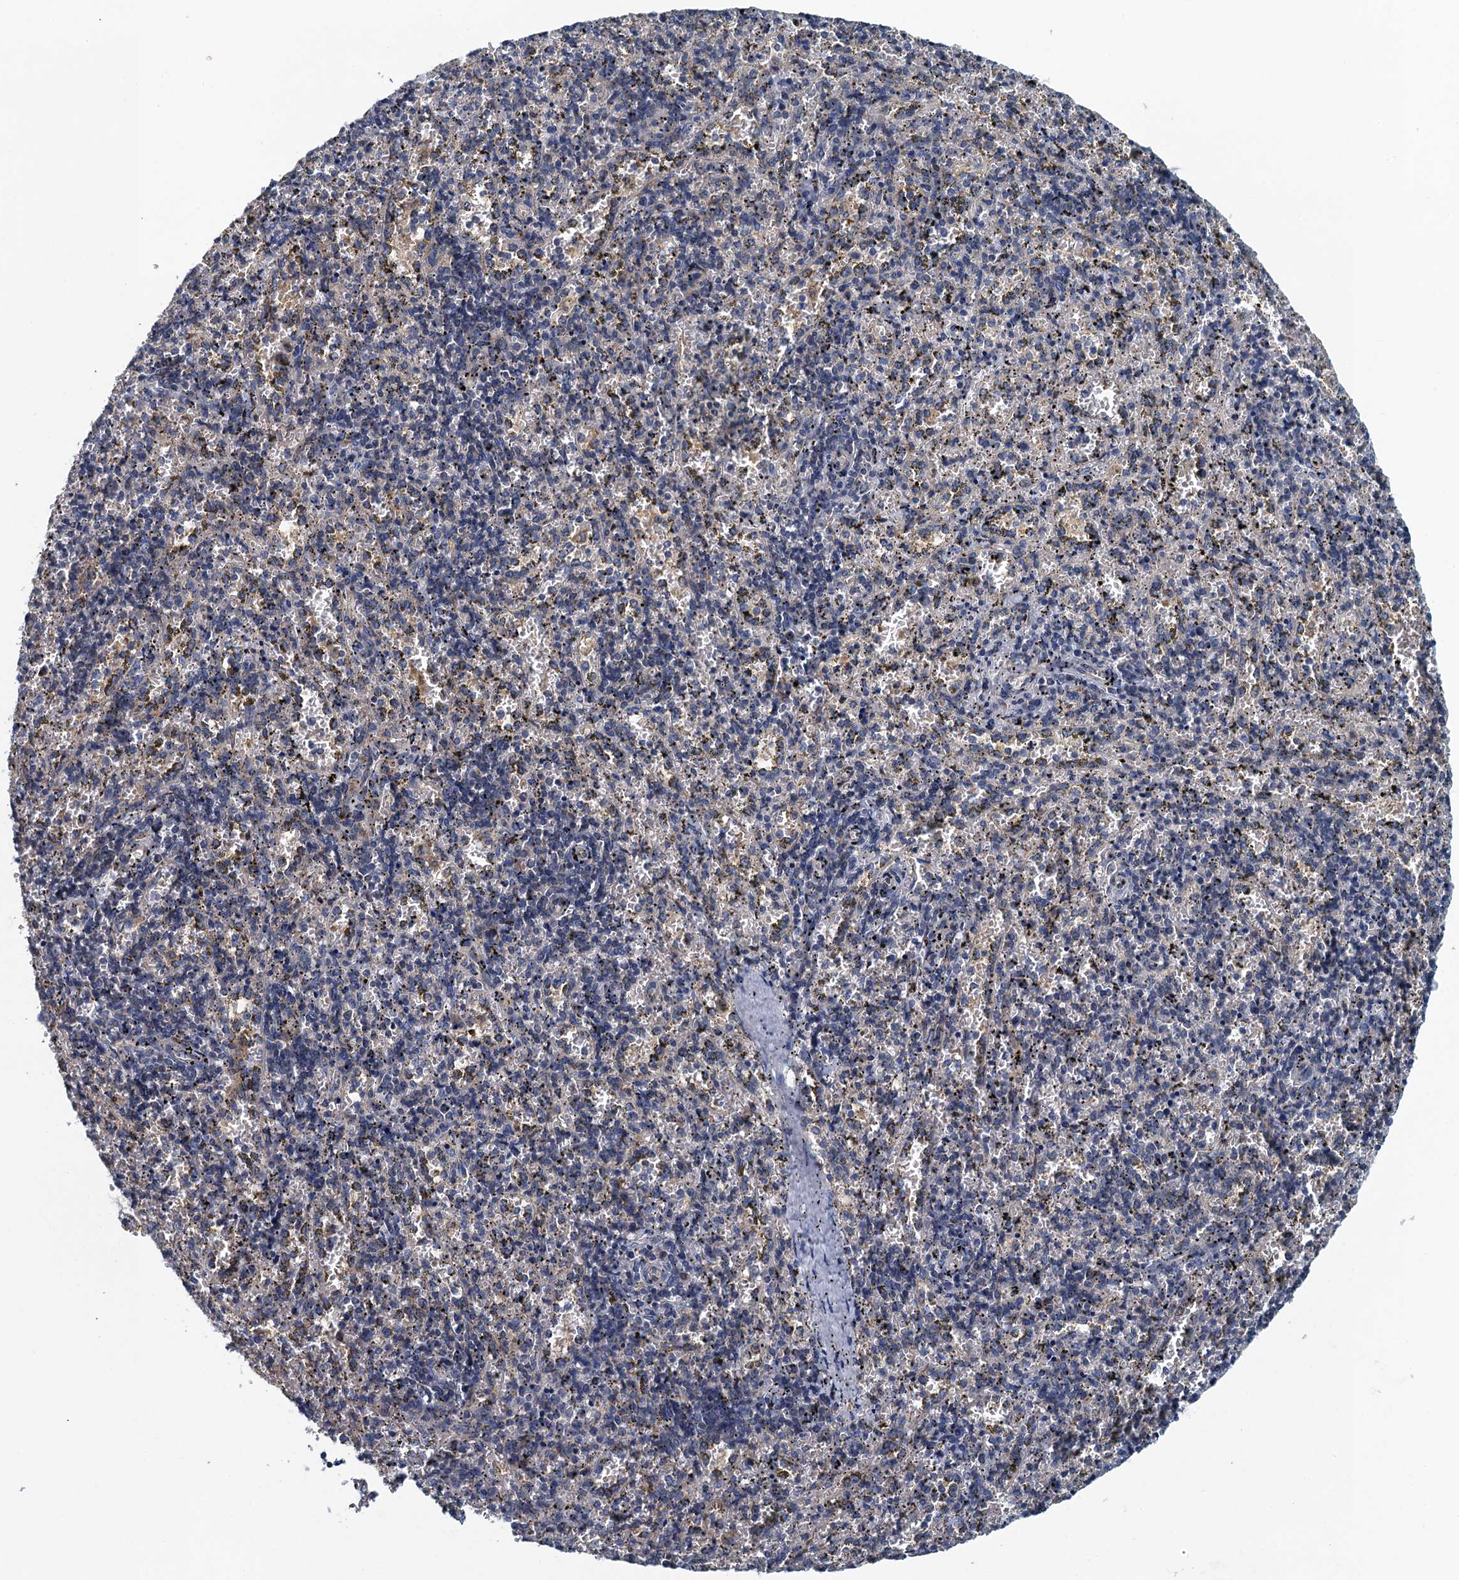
{"staining": {"intensity": "weak", "quantity": "<25%", "location": "cytoplasmic/membranous"}, "tissue": "spleen", "cell_type": "Cells in red pulp", "image_type": "normal", "snomed": [{"axis": "morphology", "description": "Normal tissue, NOS"}, {"axis": "topography", "description": "Spleen"}], "caption": "Immunohistochemistry (IHC) photomicrograph of unremarkable spleen stained for a protein (brown), which reveals no positivity in cells in red pulp.", "gene": "NCKAP1L", "patient": {"sex": "male", "age": 11}}